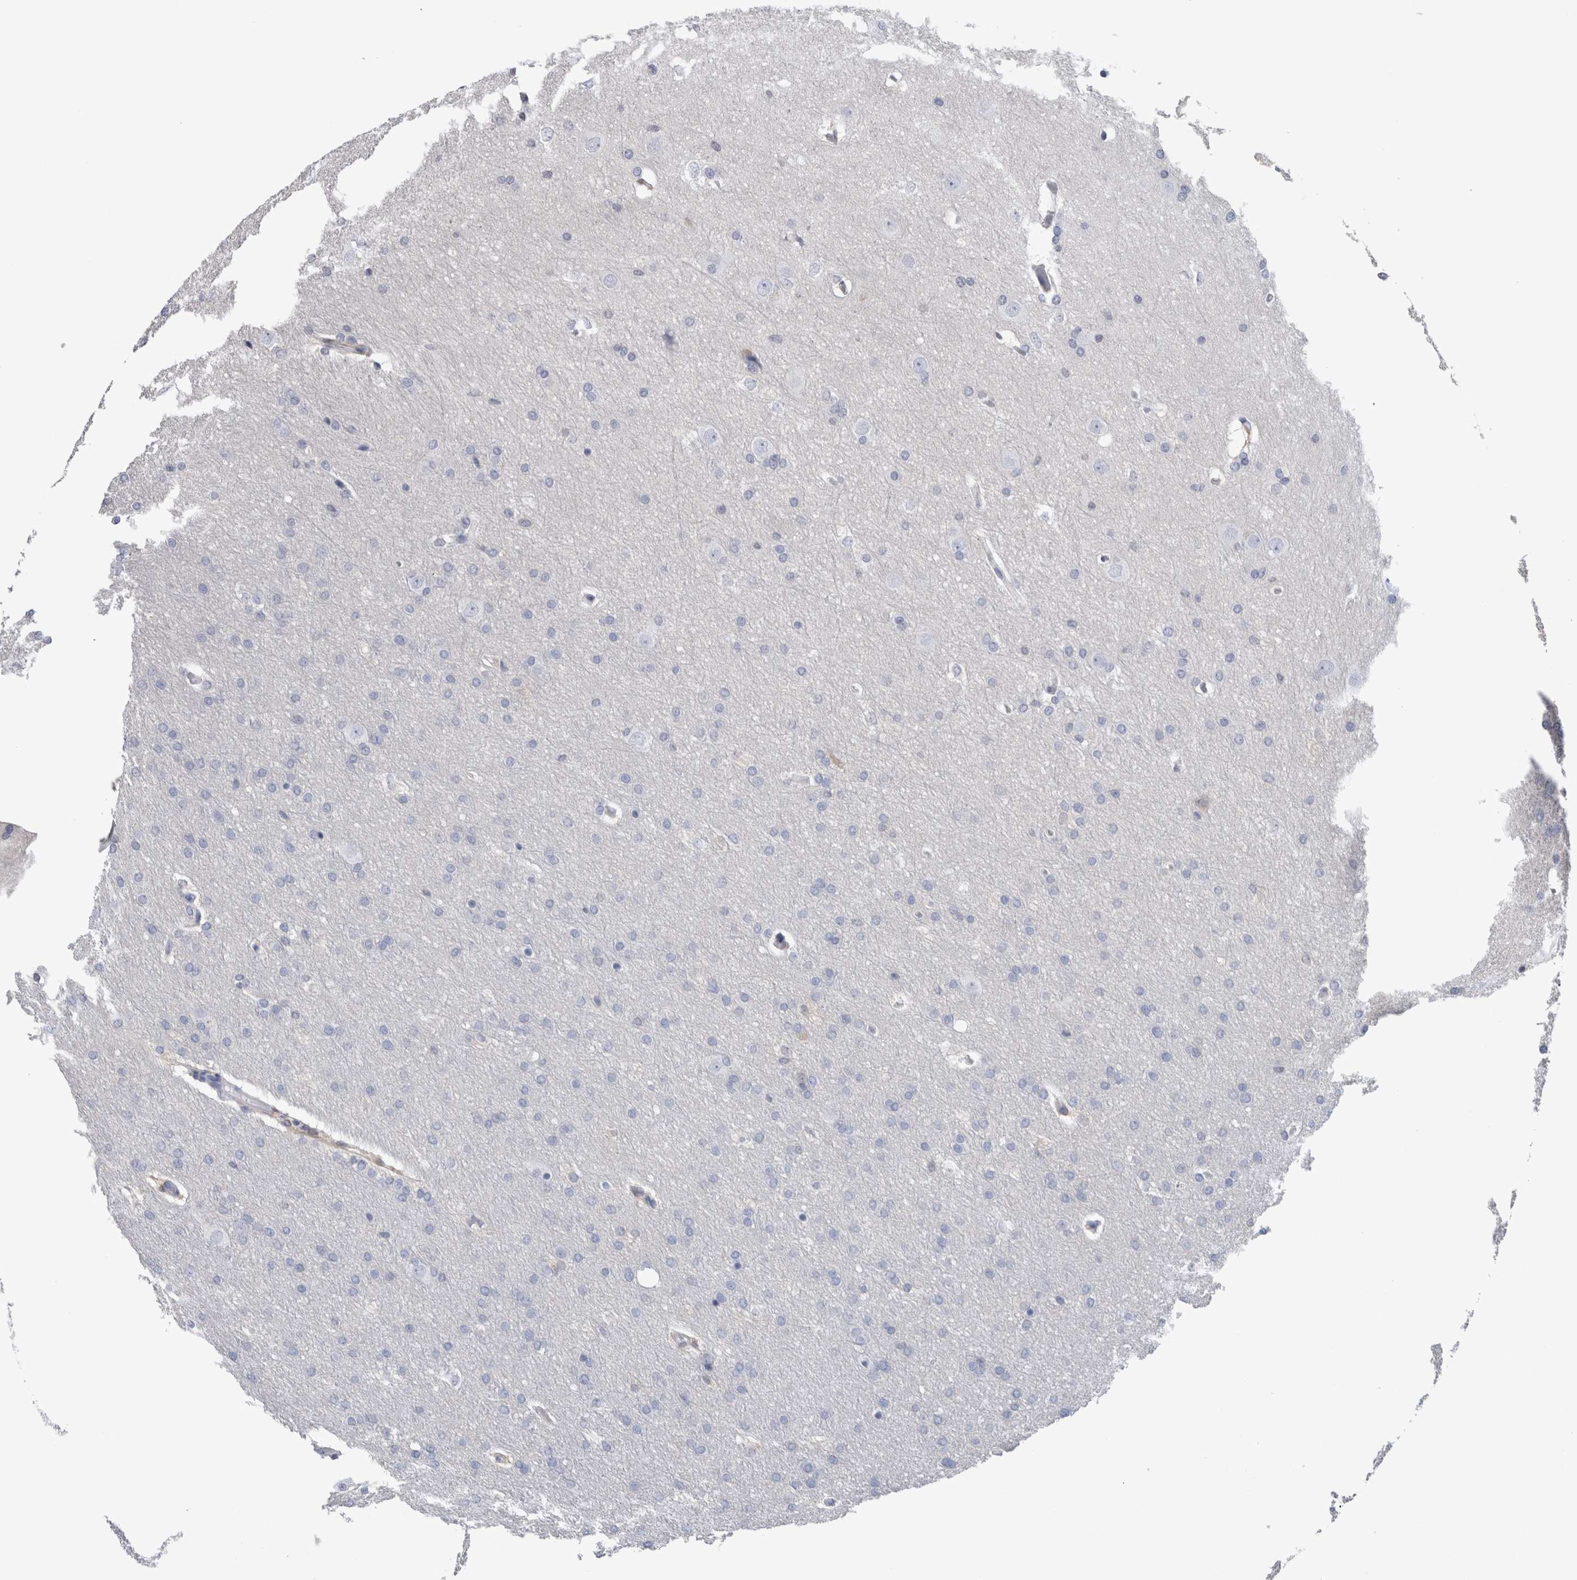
{"staining": {"intensity": "negative", "quantity": "none", "location": "none"}, "tissue": "glioma", "cell_type": "Tumor cells", "image_type": "cancer", "snomed": [{"axis": "morphology", "description": "Glioma, malignant, Low grade"}, {"axis": "topography", "description": "Brain"}], "caption": "There is no significant staining in tumor cells of malignant low-grade glioma. (Stains: DAB (3,3'-diaminobenzidine) immunohistochemistry with hematoxylin counter stain, Microscopy: brightfield microscopy at high magnification).", "gene": "CA8", "patient": {"sex": "female", "age": 37}}